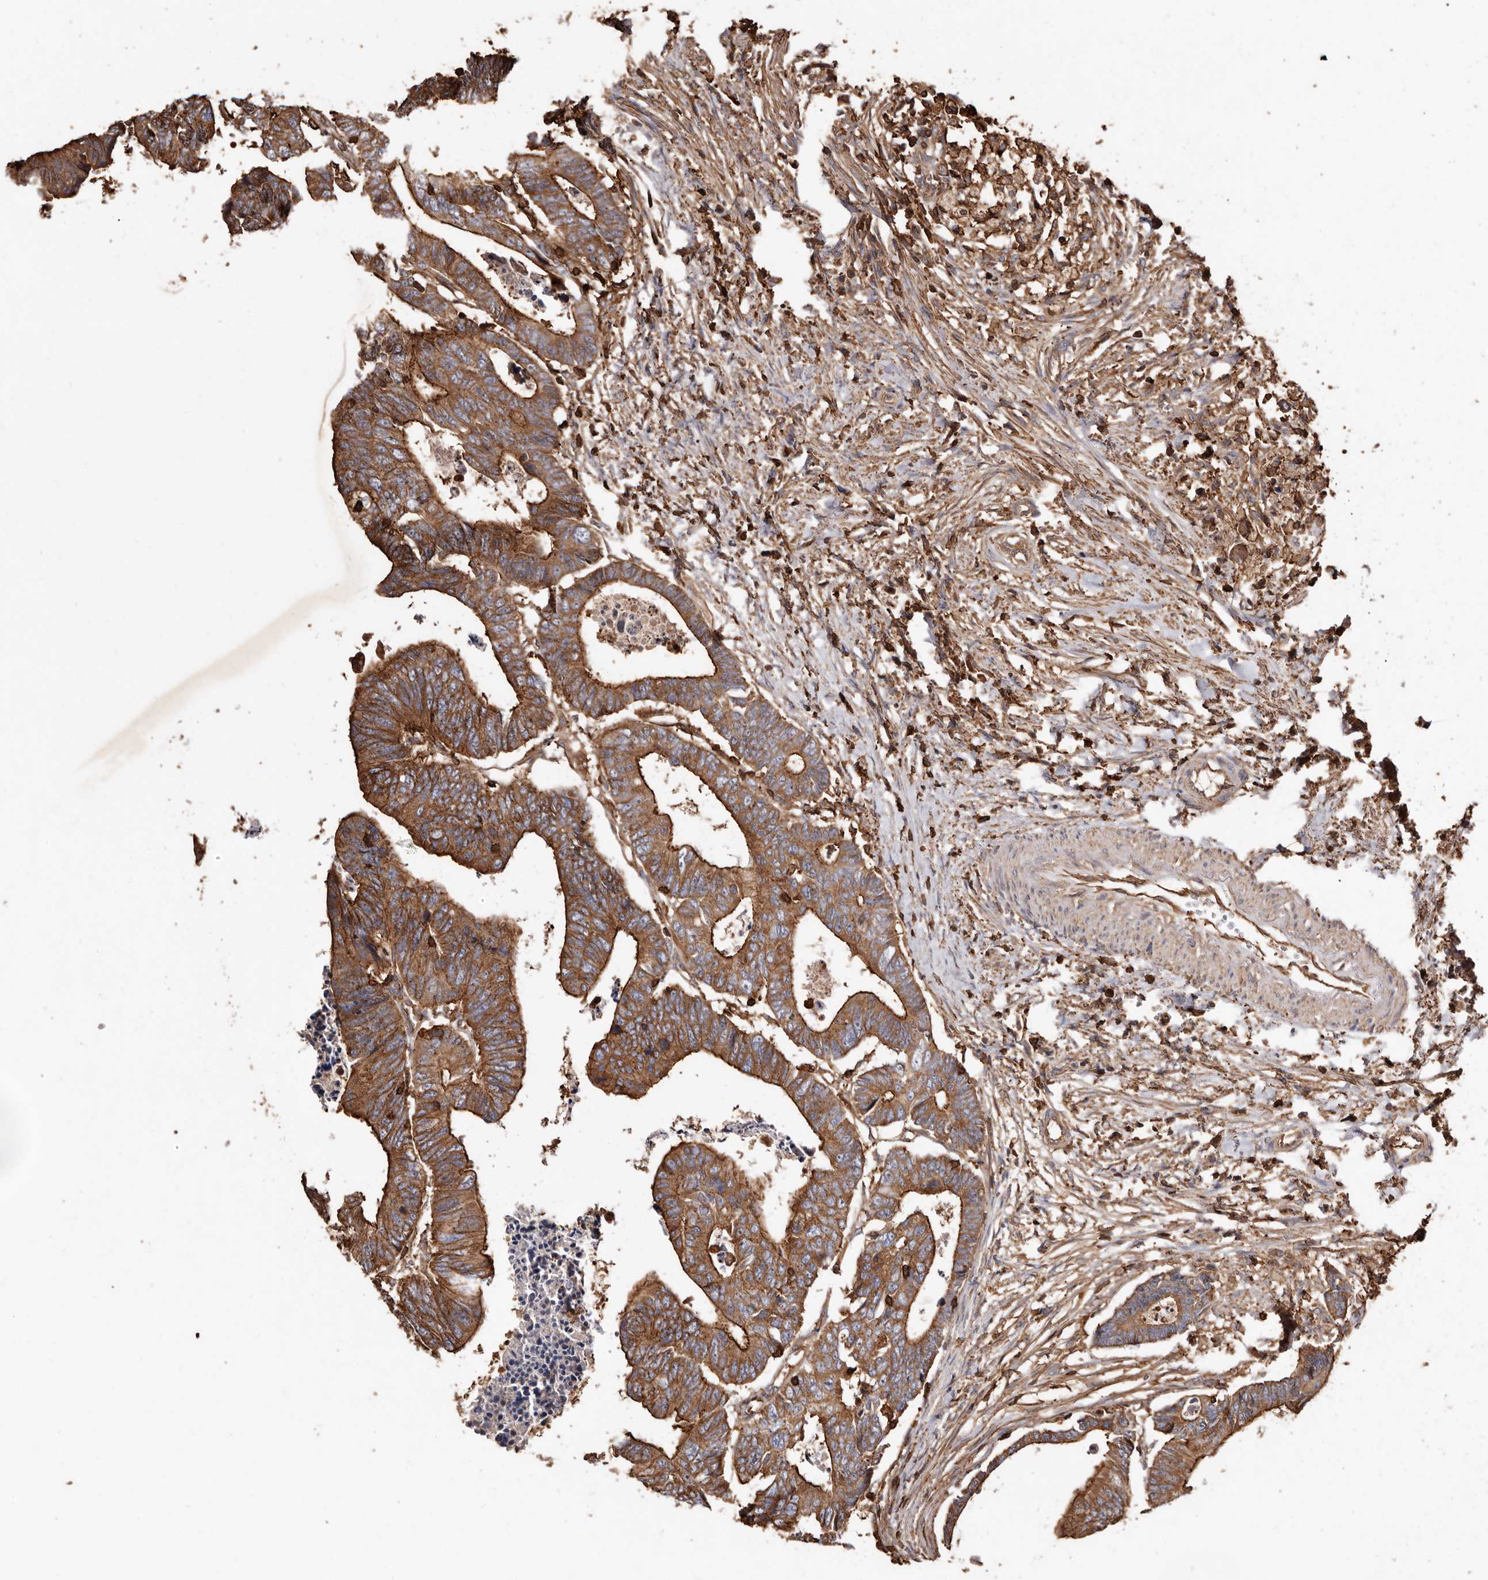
{"staining": {"intensity": "strong", "quantity": ">75%", "location": "cytoplasmic/membranous"}, "tissue": "colorectal cancer", "cell_type": "Tumor cells", "image_type": "cancer", "snomed": [{"axis": "morphology", "description": "Adenocarcinoma, NOS"}, {"axis": "topography", "description": "Rectum"}], "caption": "This micrograph reveals colorectal cancer (adenocarcinoma) stained with immunohistochemistry (IHC) to label a protein in brown. The cytoplasmic/membranous of tumor cells show strong positivity for the protein. Nuclei are counter-stained blue.", "gene": "COQ8B", "patient": {"sex": "female", "age": 65}}